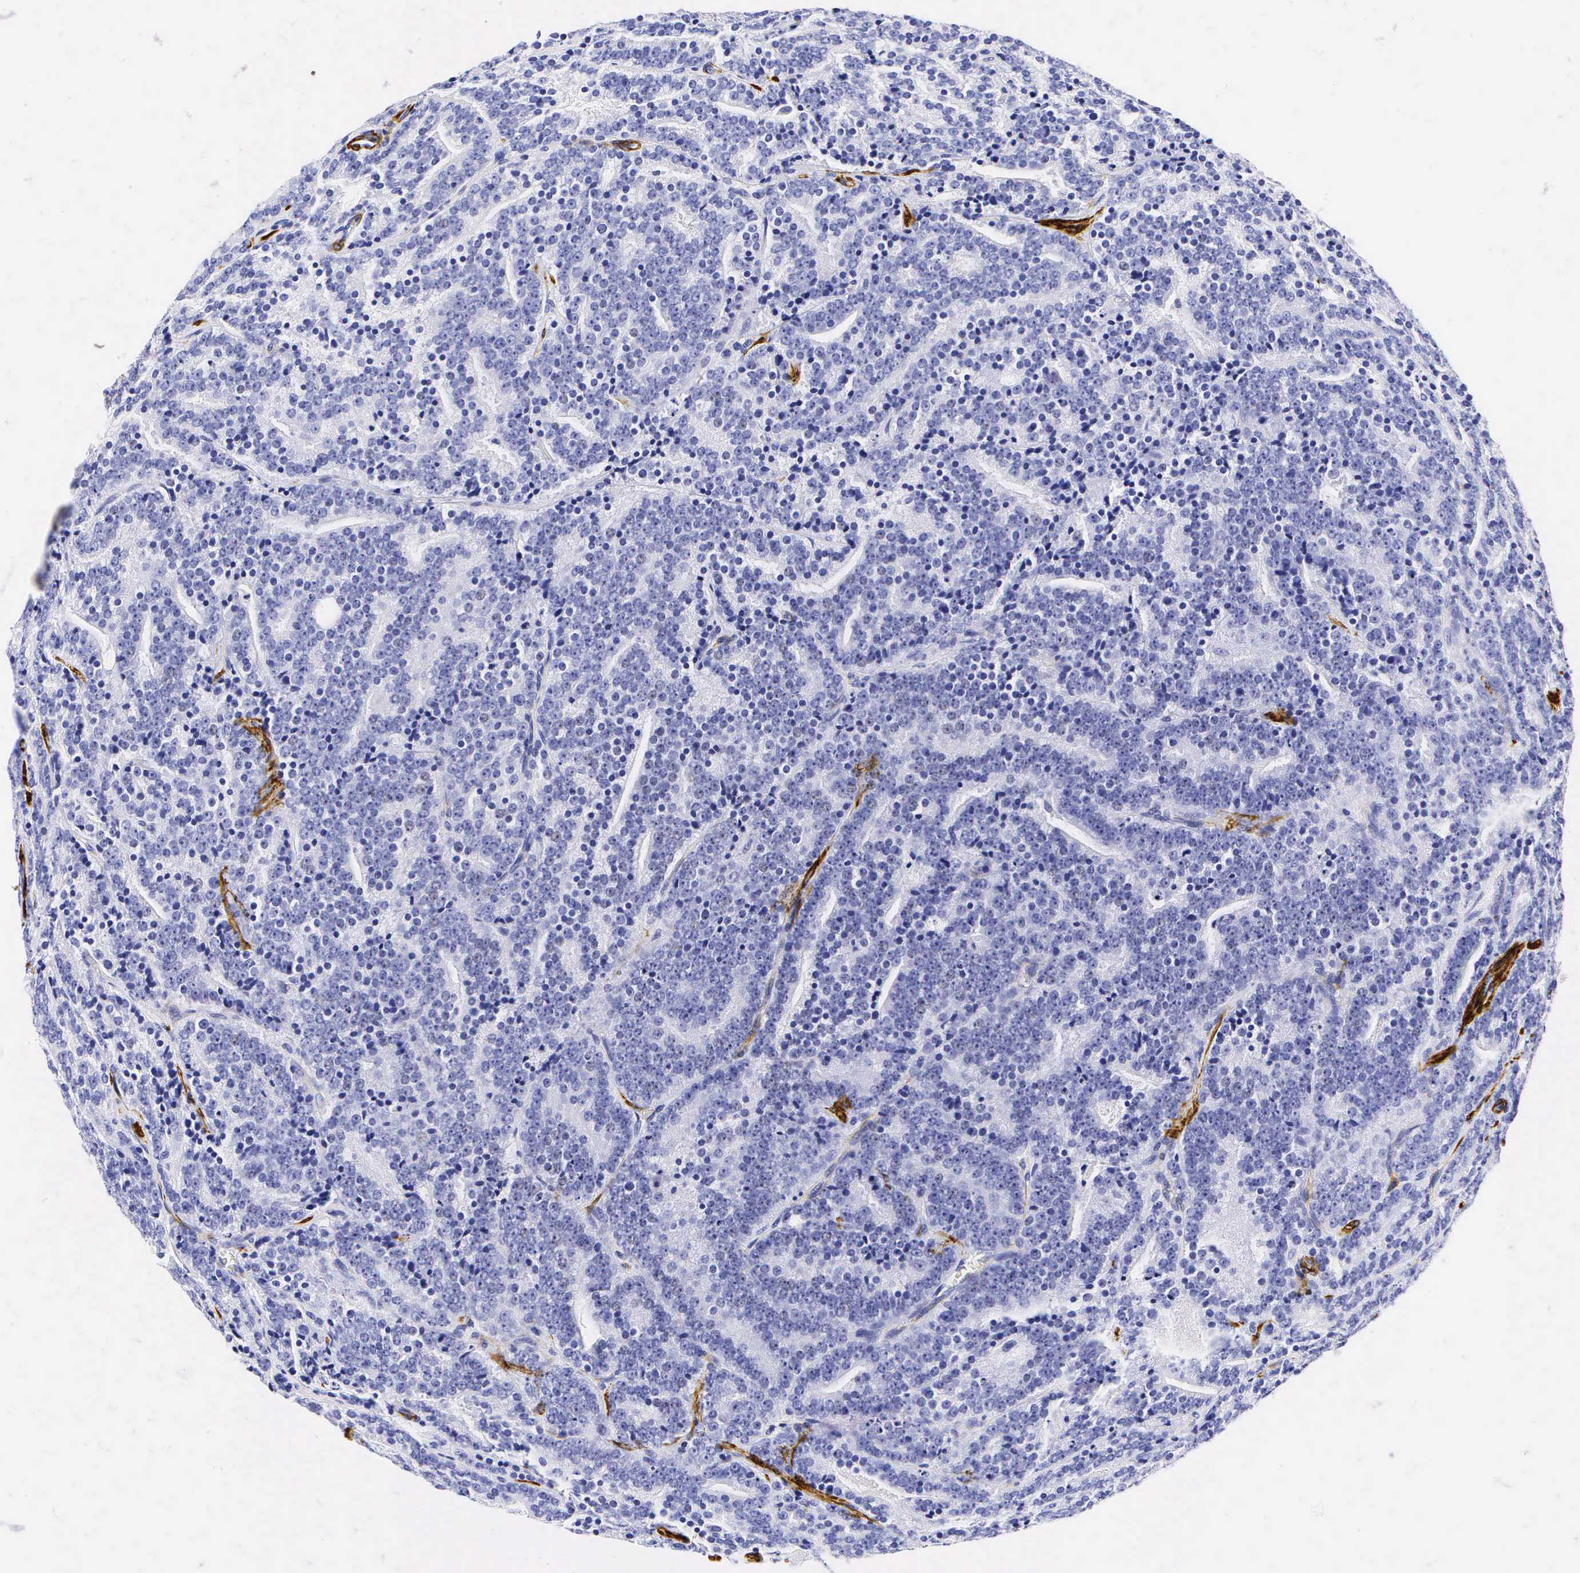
{"staining": {"intensity": "negative", "quantity": "none", "location": "none"}, "tissue": "prostate cancer", "cell_type": "Tumor cells", "image_type": "cancer", "snomed": [{"axis": "morphology", "description": "Adenocarcinoma, Medium grade"}, {"axis": "topography", "description": "Prostate"}], "caption": "IHC histopathology image of human prostate cancer (medium-grade adenocarcinoma) stained for a protein (brown), which exhibits no positivity in tumor cells. (Immunohistochemistry (ihc), brightfield microscopy, high magnification).", "gene": "CALD1", "patient": {"sex": "male", "age": 65}}